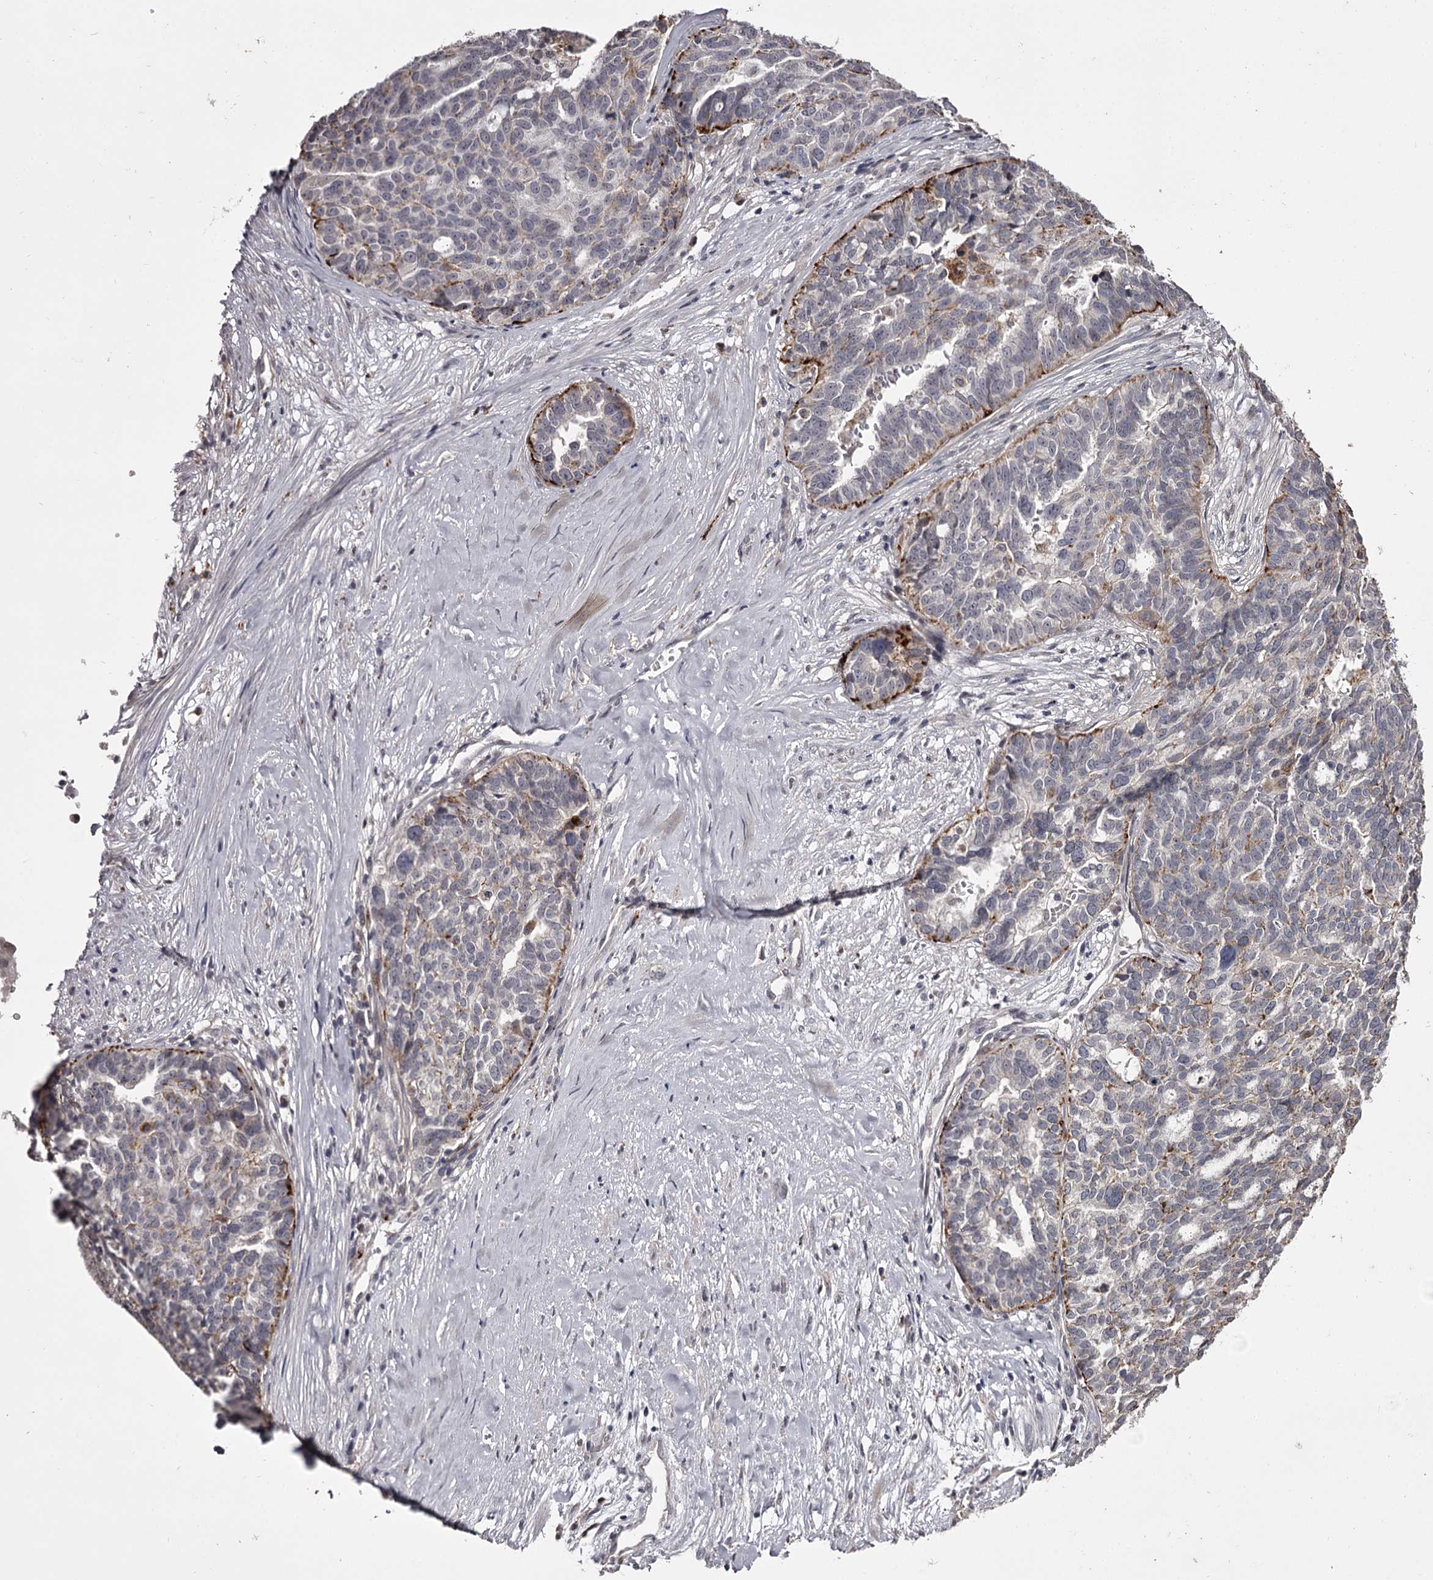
{"staining": {"intensity": "moderate", "quantity": "<25%", "location": "cytoplasmic/membranous"}, "tissue": "ovarian cancer", "cell_type": "Tumor cells", "image_type": "cancer", "snomed": [{"axis": "morphology", "description": "Cystadenocarcinoma, serous, NOS"}, {"axis": "topography", "description": "Ovary"}], "caption": "Protein positivity by immunohistochemistry (IHC) displays moderate cytoplasmic/membranous expression in approximately <25% of tumor cells in ovarian cancer (serous cystadenocarcinoma). The protein is stained brown, and the nuclei are stained in blue (DAB IHC with brightfield microscopy, high magnification).", "gene": "SLC32A1", "patient": {"sex": "female", "age": 59}}